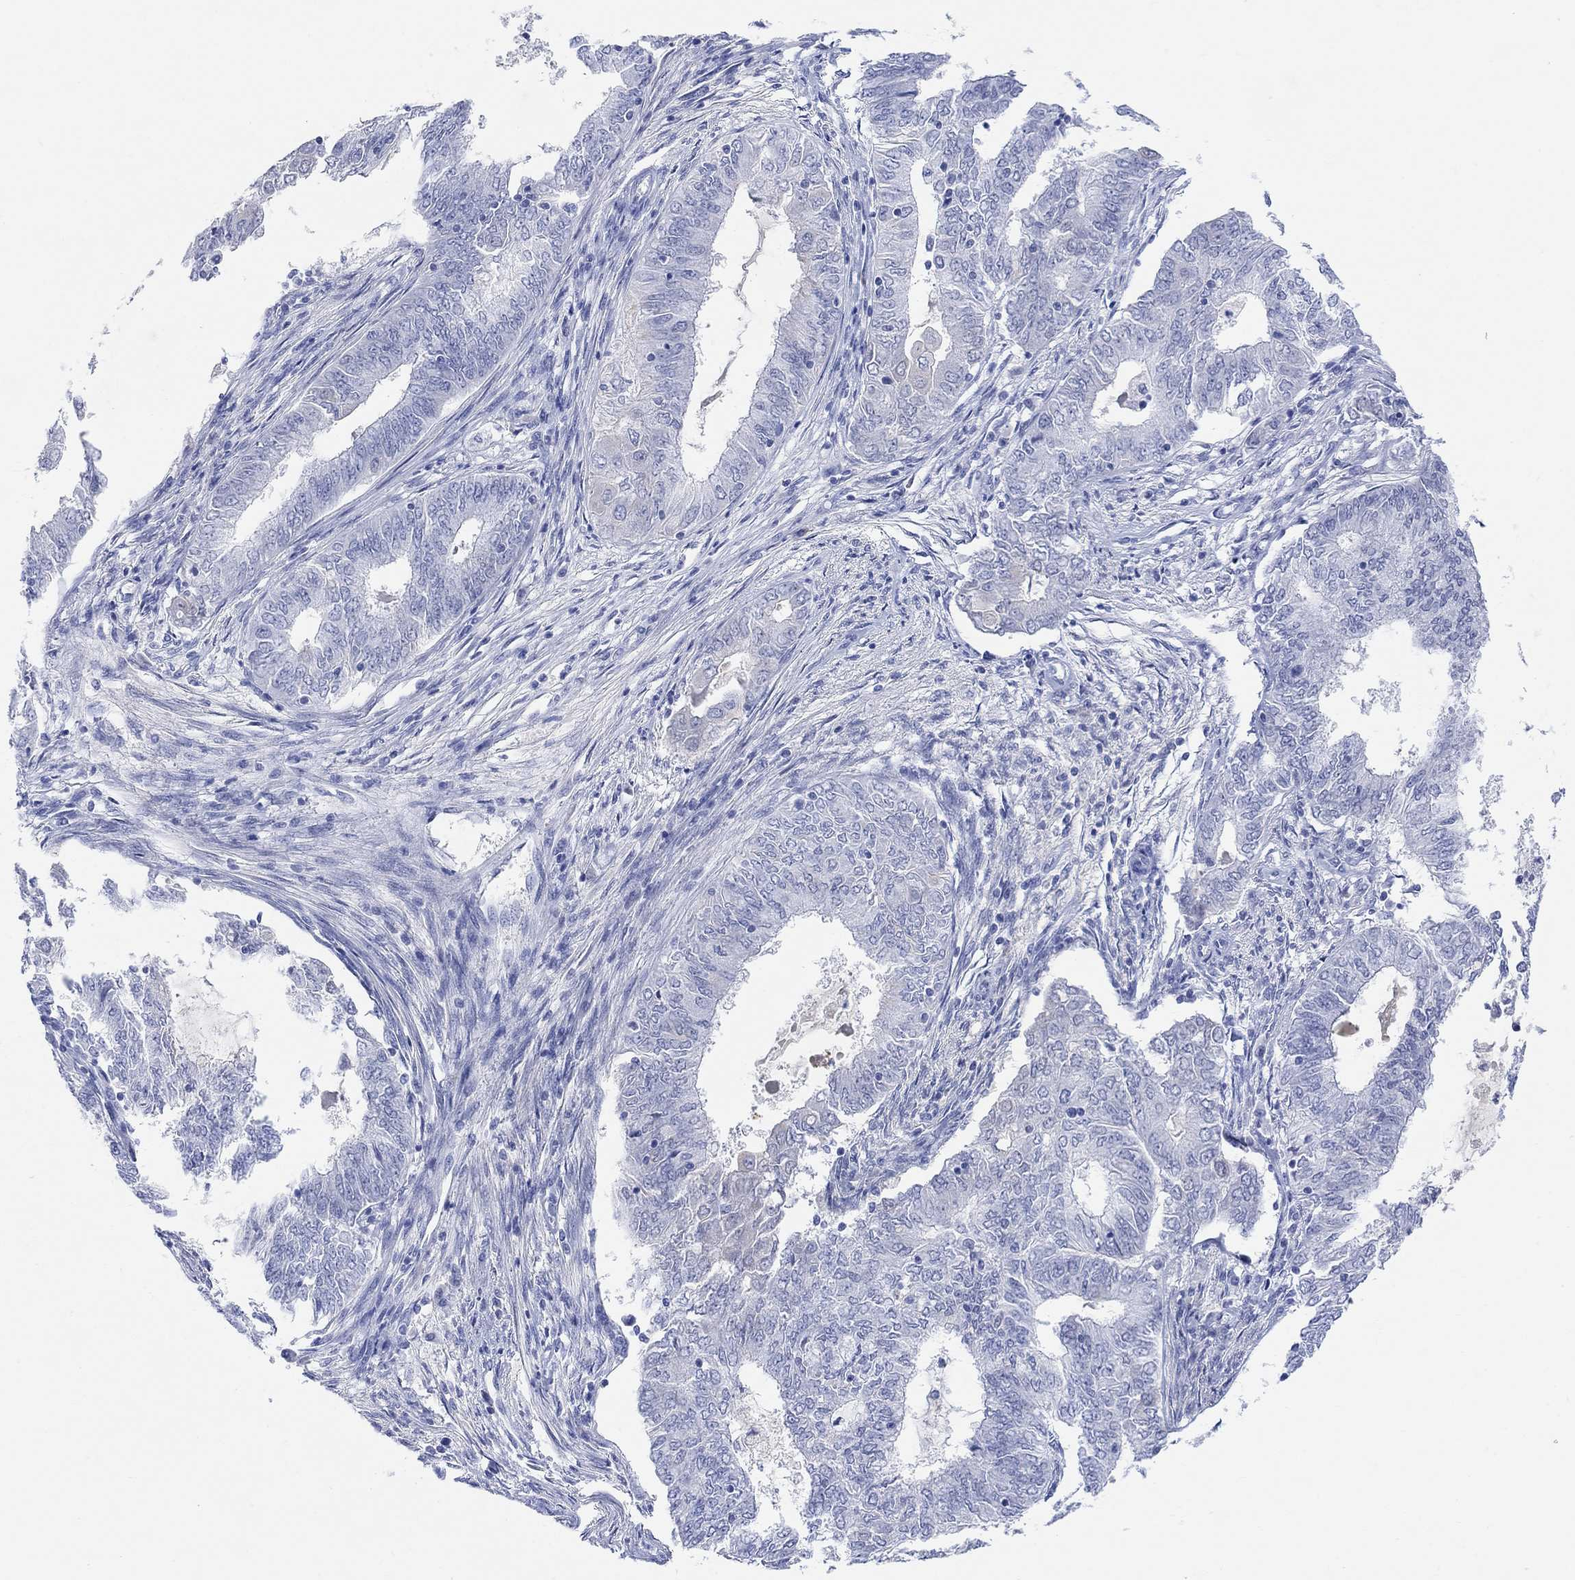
{"staining": {"intensity": "negative", "quantity": "none", "location": "none"}, "tissue": "endometrial cancer", "cell_type": "Tumor cells", "image_type": "cancer", "snomed": [{"axis": "morphology", "description": "Adenocarcinoma, NOS"}, {"axis": "topography", "description": "Endometrium"}], "caption": "Endometrial adenocarcinoma stained for a protein using IHC reveals no expression tumor cells.", "gene": "TYR", "patient": {"sex": "female", "age": 62}}